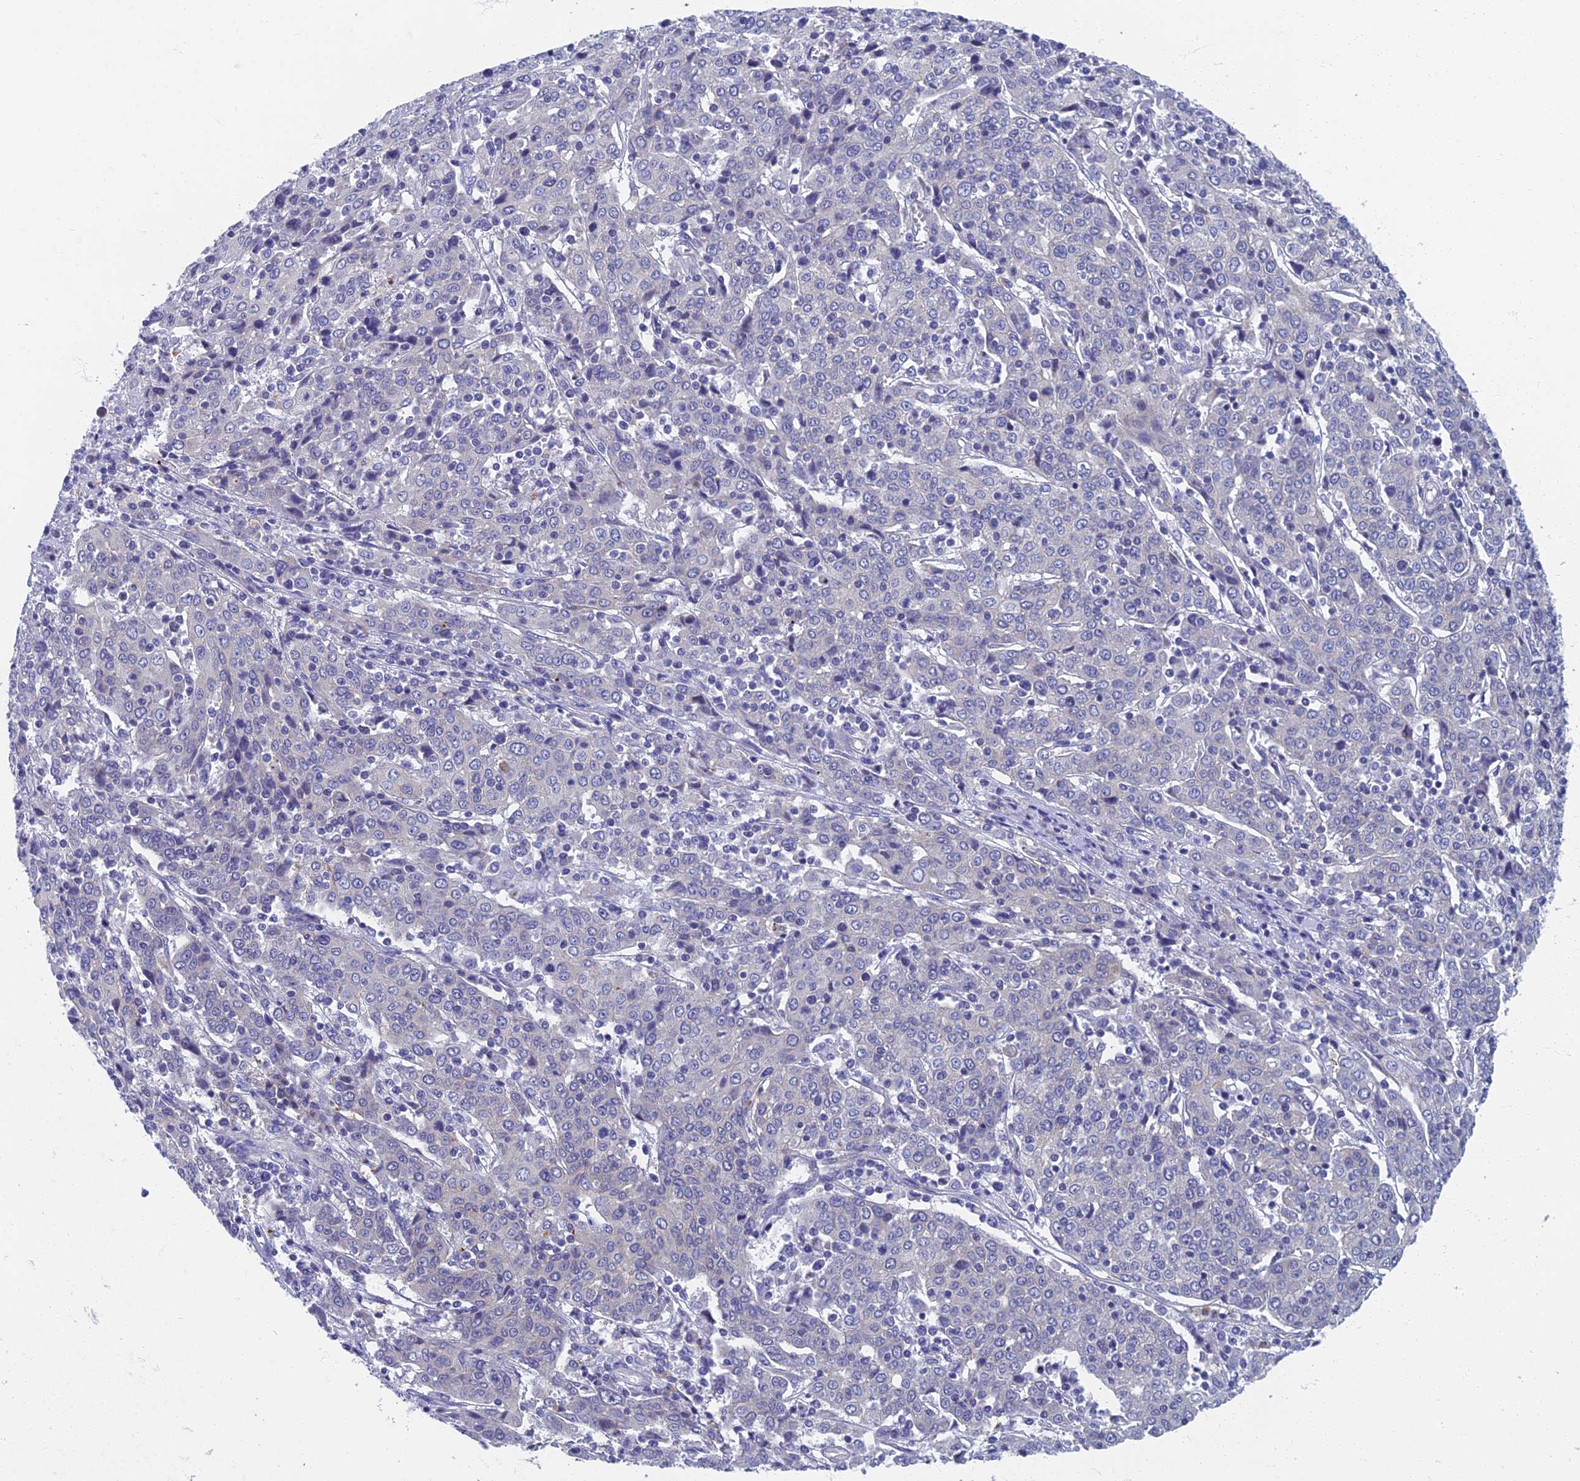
{"staining": {"intensity": "negative", "quantity": "none", "location": "none"}, "tissue": "cervical cancer", "cell_type": "Tumor cells", "image_type": "cancer", "snomed": [{"axis": "morphology", "description": "Squamous cell carcinoma, NOS"}, {"axis": "topography", "description": "Cervix"}], "caption": "The histopathology image demonstrates no significant staining in tumor cells of cervical cancer.", "gene": "SPIN4", "patient": {"sex": "female", "age": 67}}